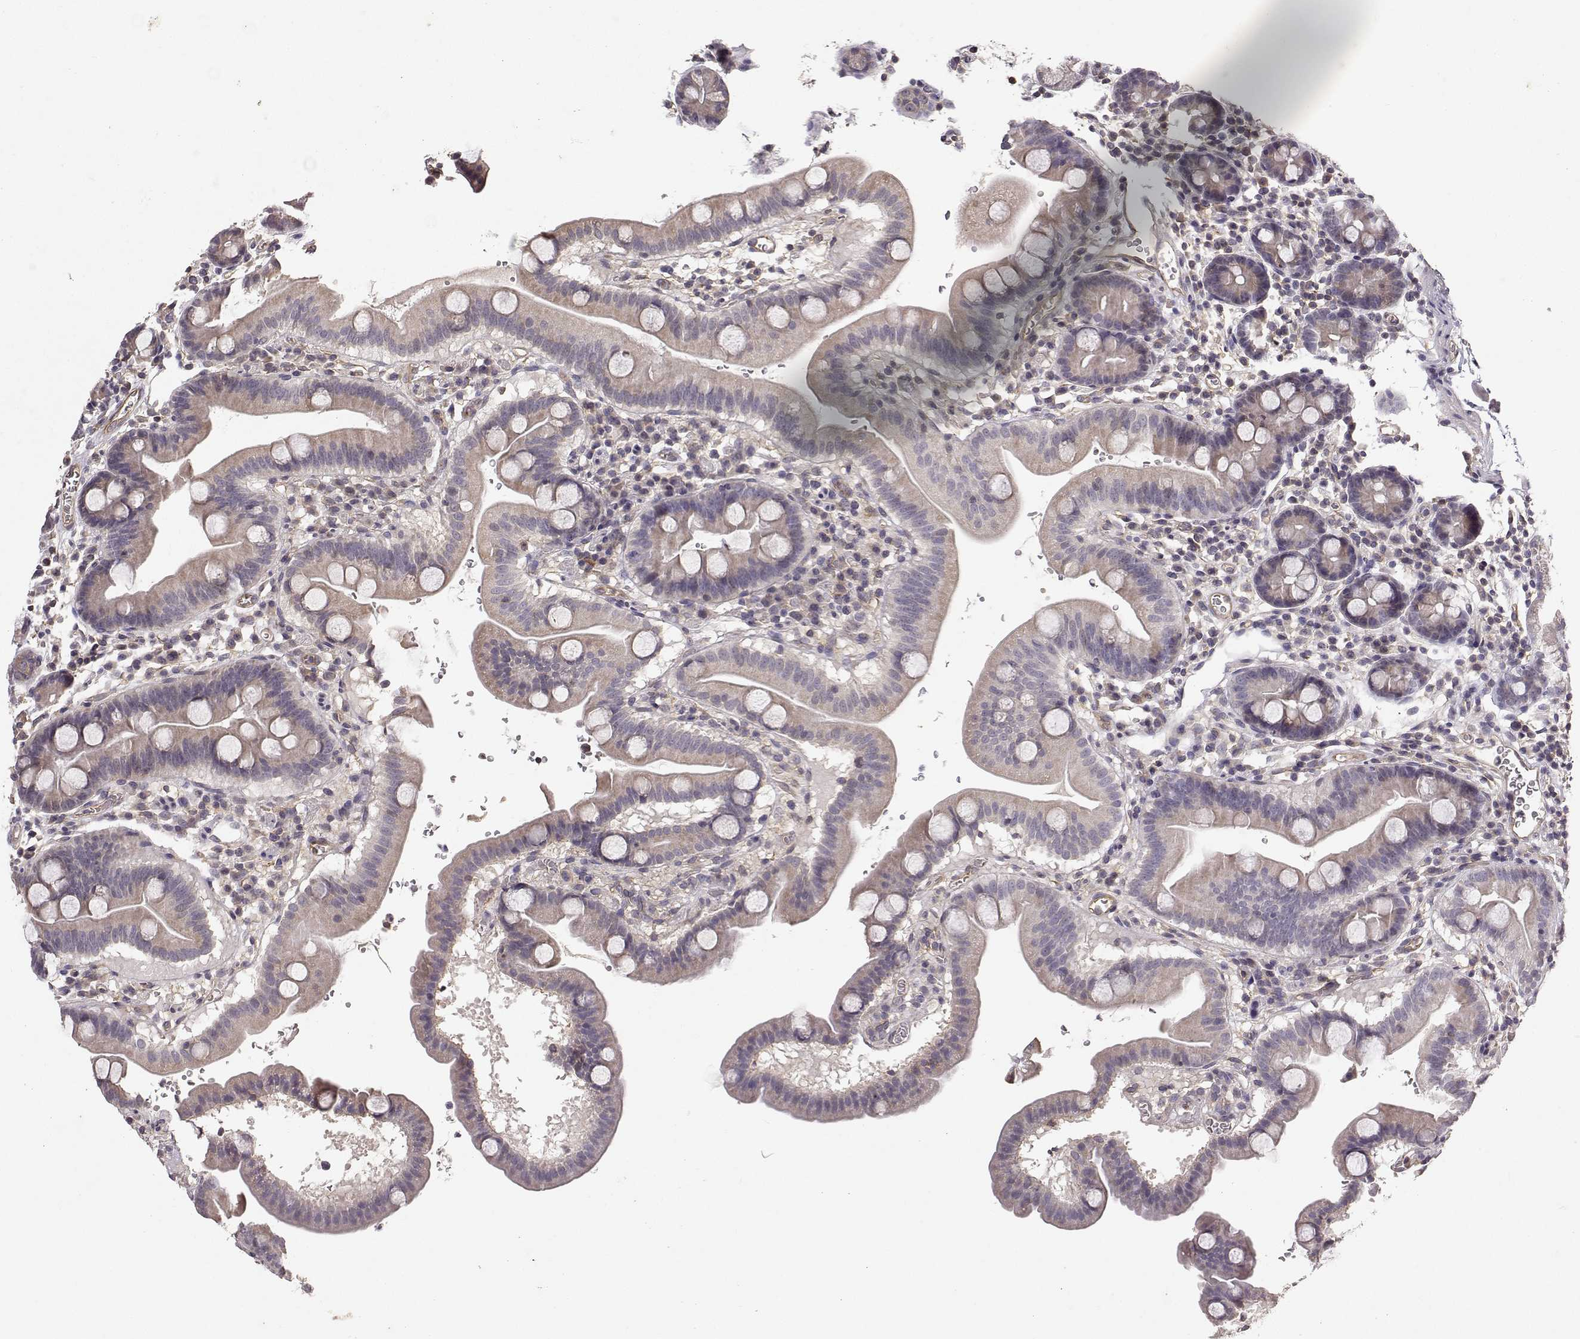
{"staining": {"intensity": "weak", "quantity": ">75%", "location": "cytoplasmic/membranous"}, "tissue": "duodenum", "cell_type": "Glandular cells", "image_type": "normal", "snomed": [{"axis": "morphology", "description": "Normal tissue, NOS"}, {"axis": "topography", "description": "Duodenum"}], "caption": "Immunohistochemistry (IHC) (DAB) staining of normal human duodenum reveals weak cytoplasmic/membranous protein positivity in approximately >75% of glandular cells. (DAB (3,3'-diaminobenzidine) IHC with brightfield microscopy, high magnification).", "gene": "IFITM1", "patient": {"sex": "male", "age": 59}}